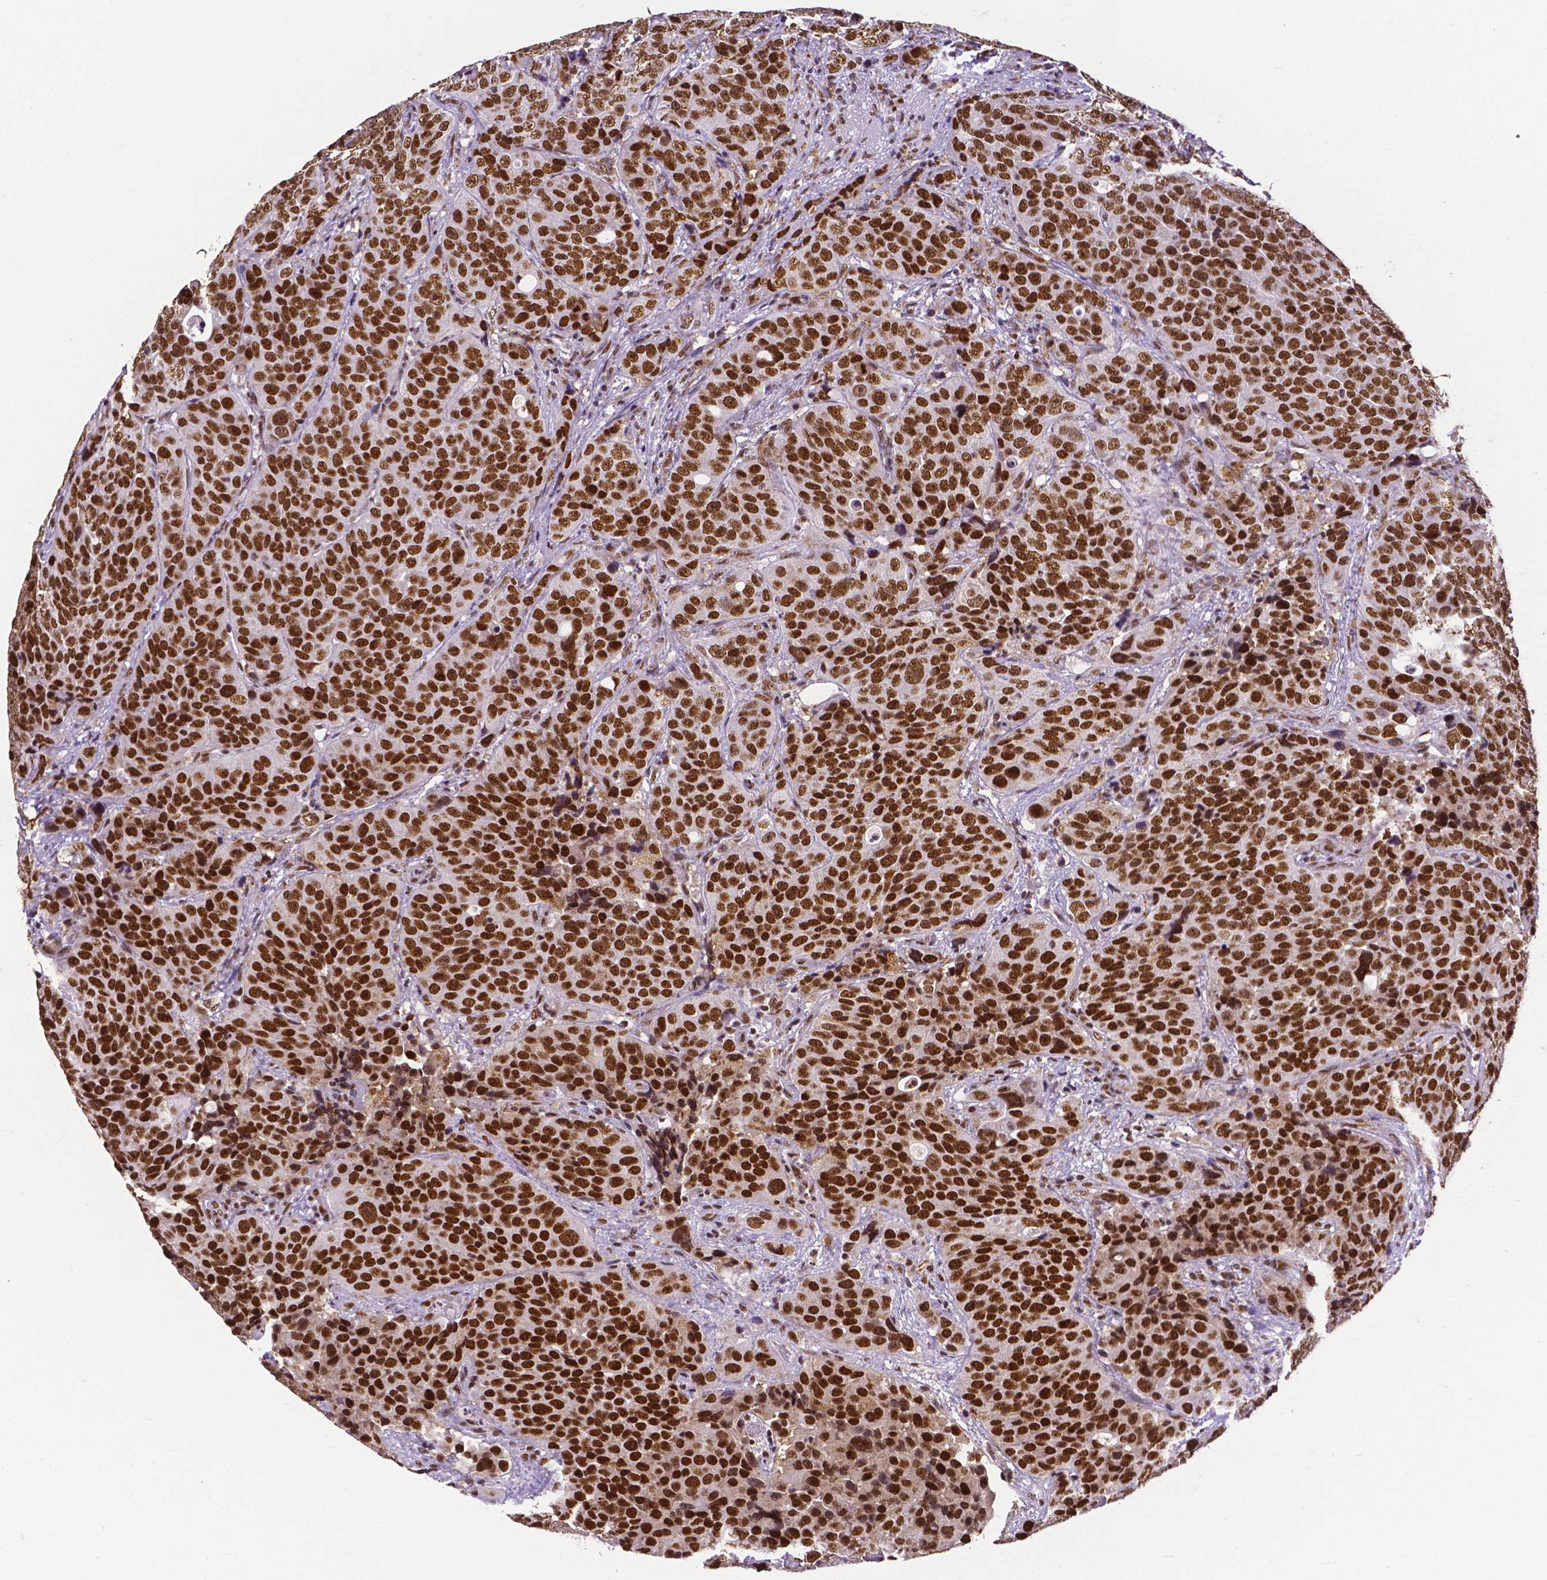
{"staining": {"intensity": "strong", "quantity": ">75%", "location": "nuclear"}, "tissue": "urothelial cancer", "cell_type": "Tumor cells", "image_type": "cancer", "snomed": [{"axis": "morphology", "description": "Urothelial carcinoma, NOS"}, {"axis": "topography", "description": "Urinary bladder"}], "caption": "A photomicrograph of urothelial cancer stained for a protein demonstrates strong nuclear brown staining in tumor cells.", "gene": "ATRX", "patient": {"sex": "male", "age": 52}}